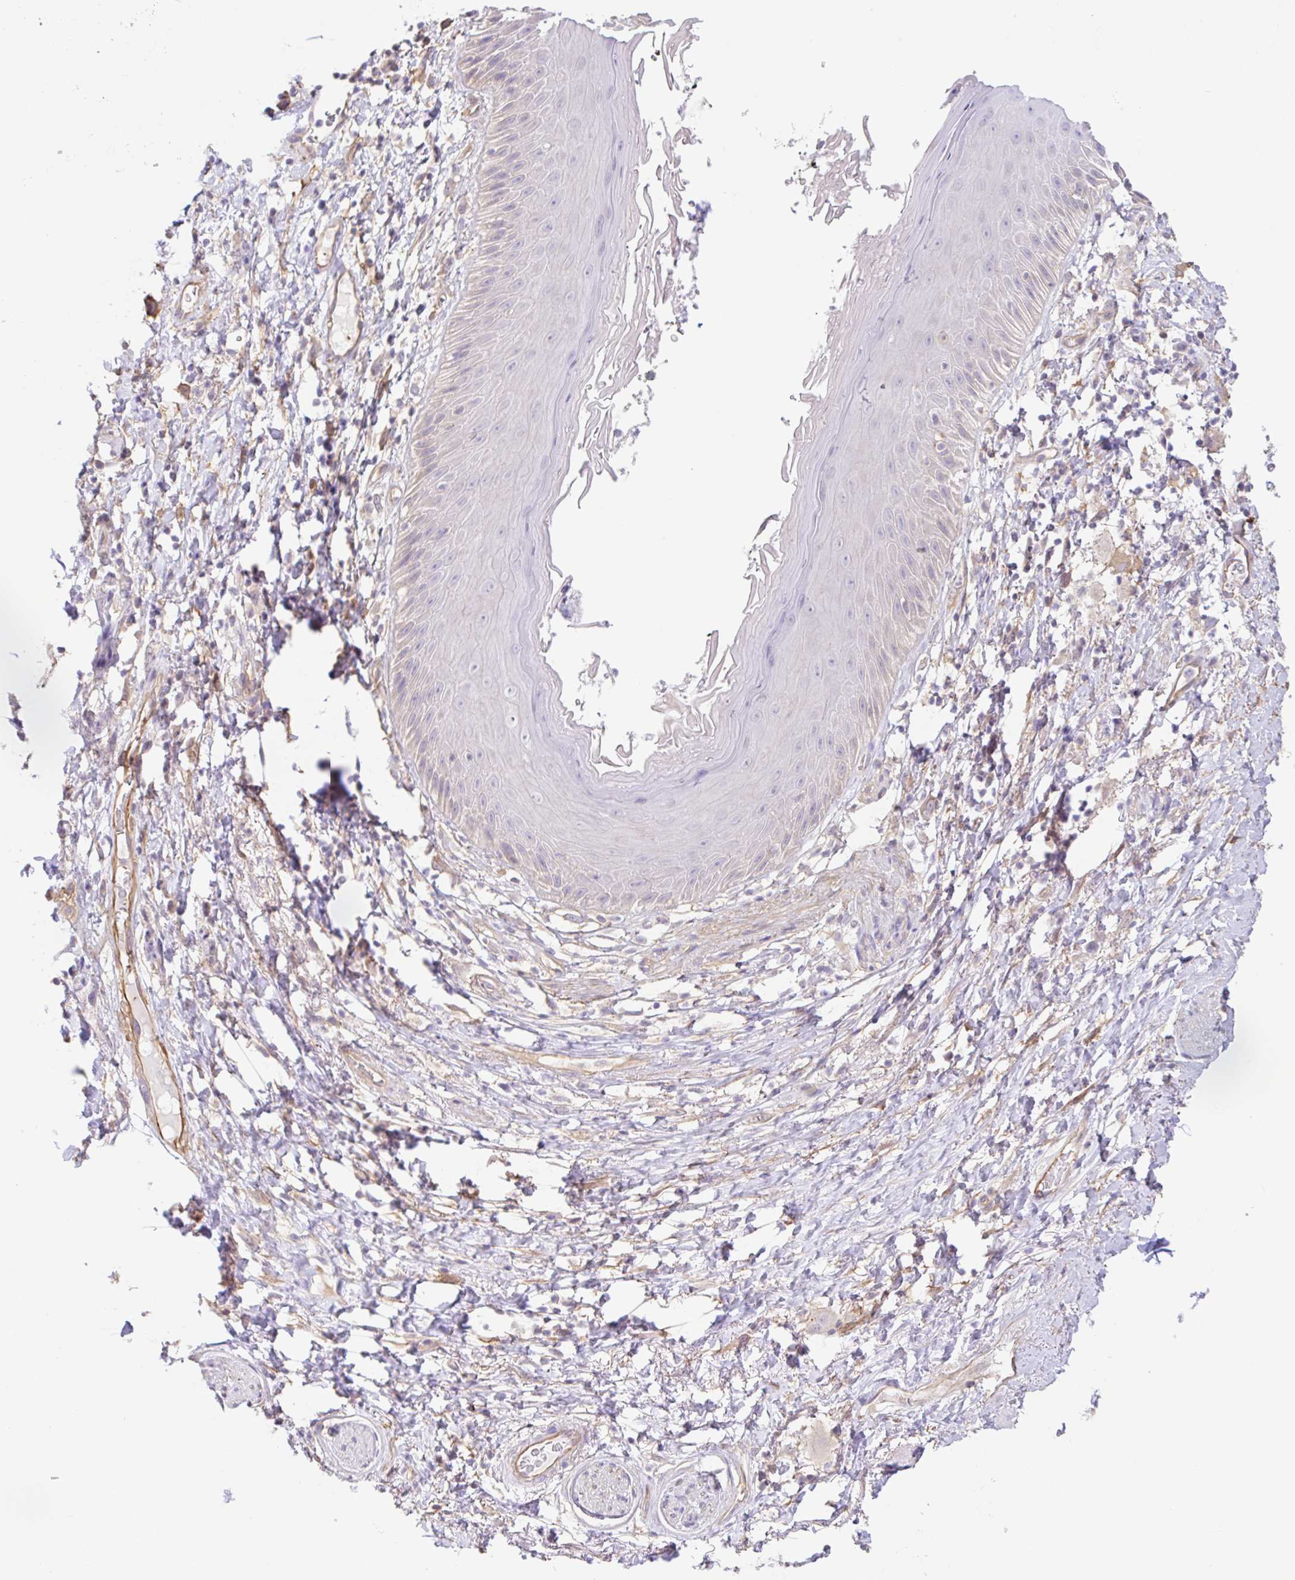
{"staining": {"intensity": "negative", "quantity": "none", "location": "none"}, "tissue": "skin", "cell_type": "Epidermal cells", "image_type": "normal", "snomed": [{"axis": "morphology", "description": "Normal tissue, NOS"}, {"axis": "topography", "description": "Anal"}], "caption": "Immunohistochemistry of normal human skin reveals no staining in epidermal cells.", "gene": "PLCD4", "patient": {"sex": "male", "age": 78}}